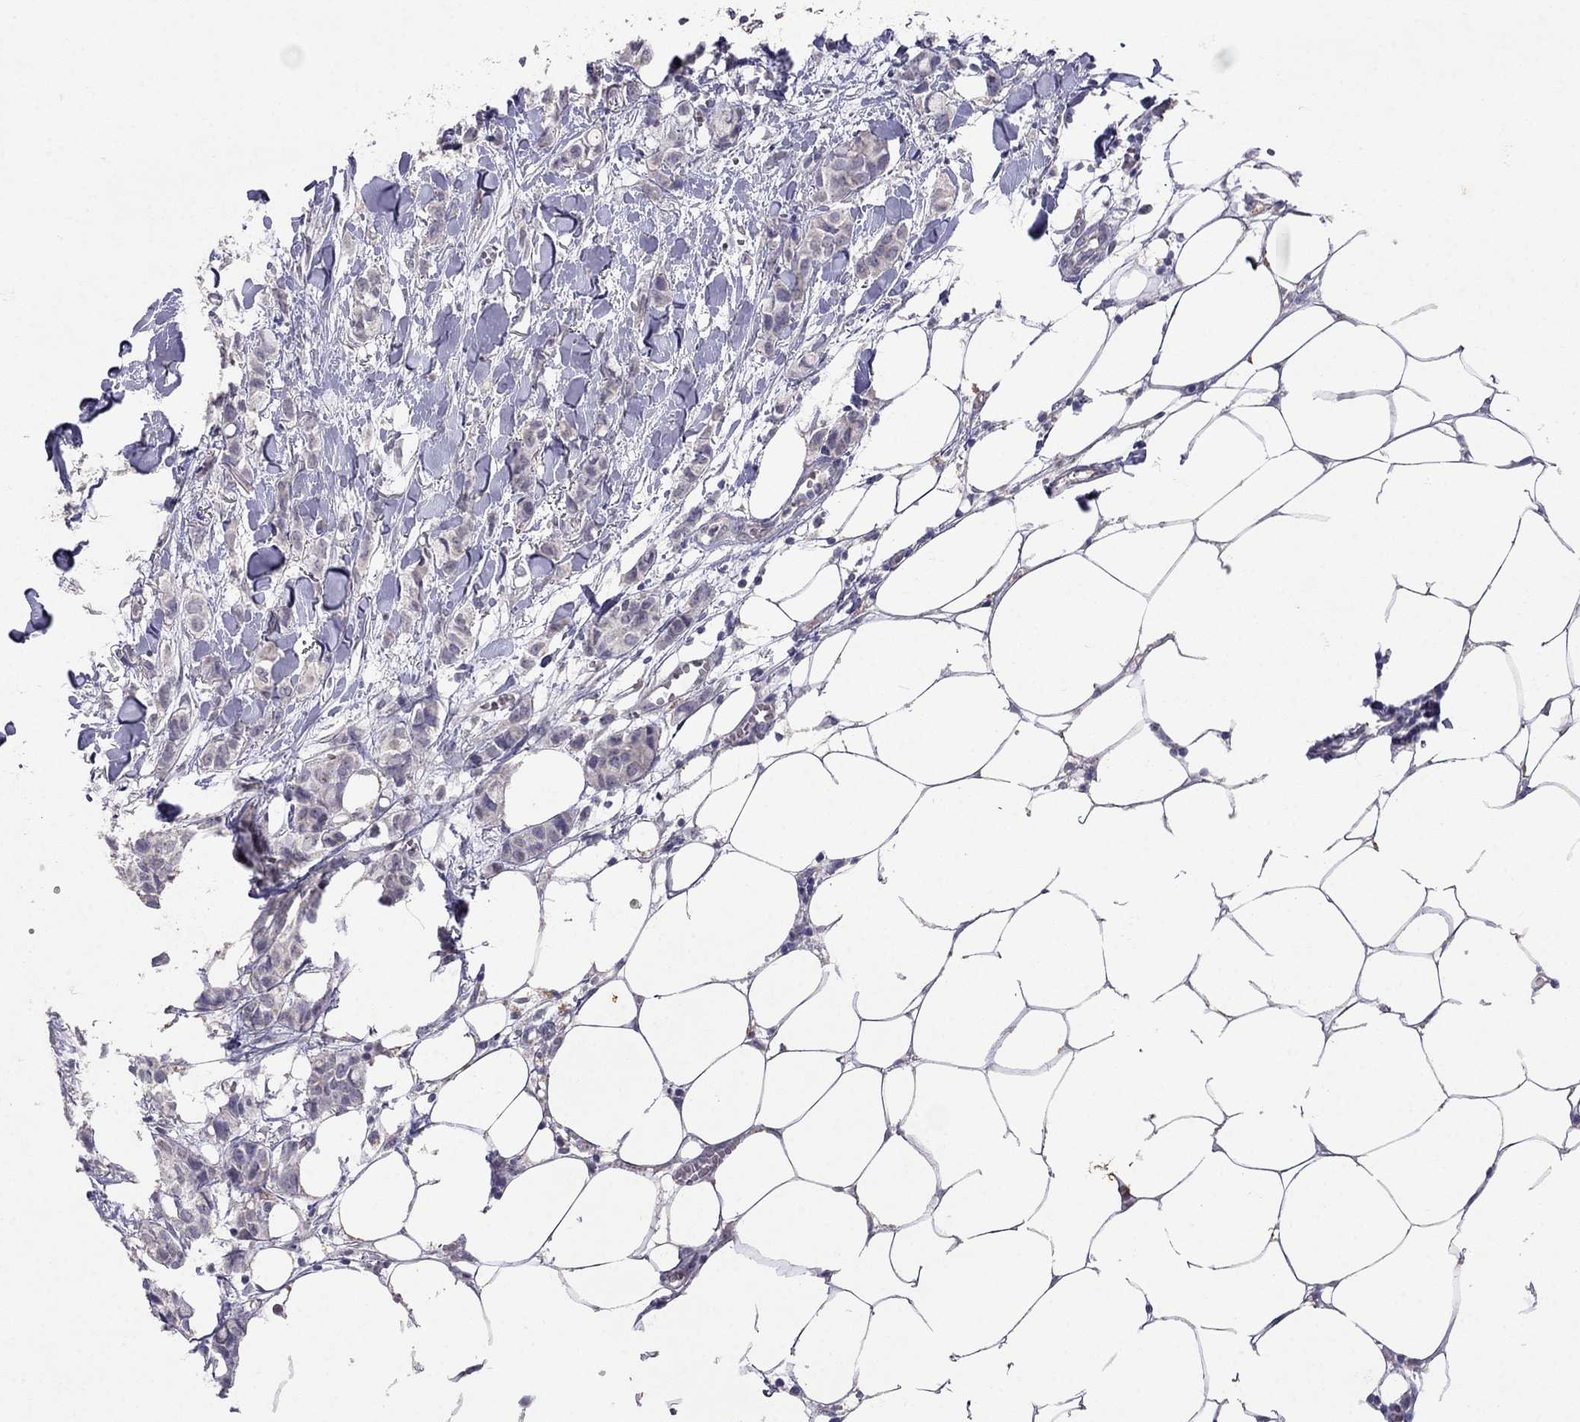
{"staining": {"intensity": "negative", "quantity": "none", "location": "none"}, "tissue": "breast cancer", "cell_type": "Tumor cells", "image_type": "cancer", "snomed": [{"axis": "morphology", "description": "Duct carcinoma"}, {"axis": "topography", "description": "Breast"}], "caption": "Micrograph shows no protein staining in tumor cells of breast cancer tissue. The staining was performed using DAB (3,3'-diaminobenzidine) to visualize the protein expression in brown, while the nuclei were stained in blue with hematoxylin (Magnification: 20x).", "gene": "FST", "patient": {"sex": "female", "age": 85}}